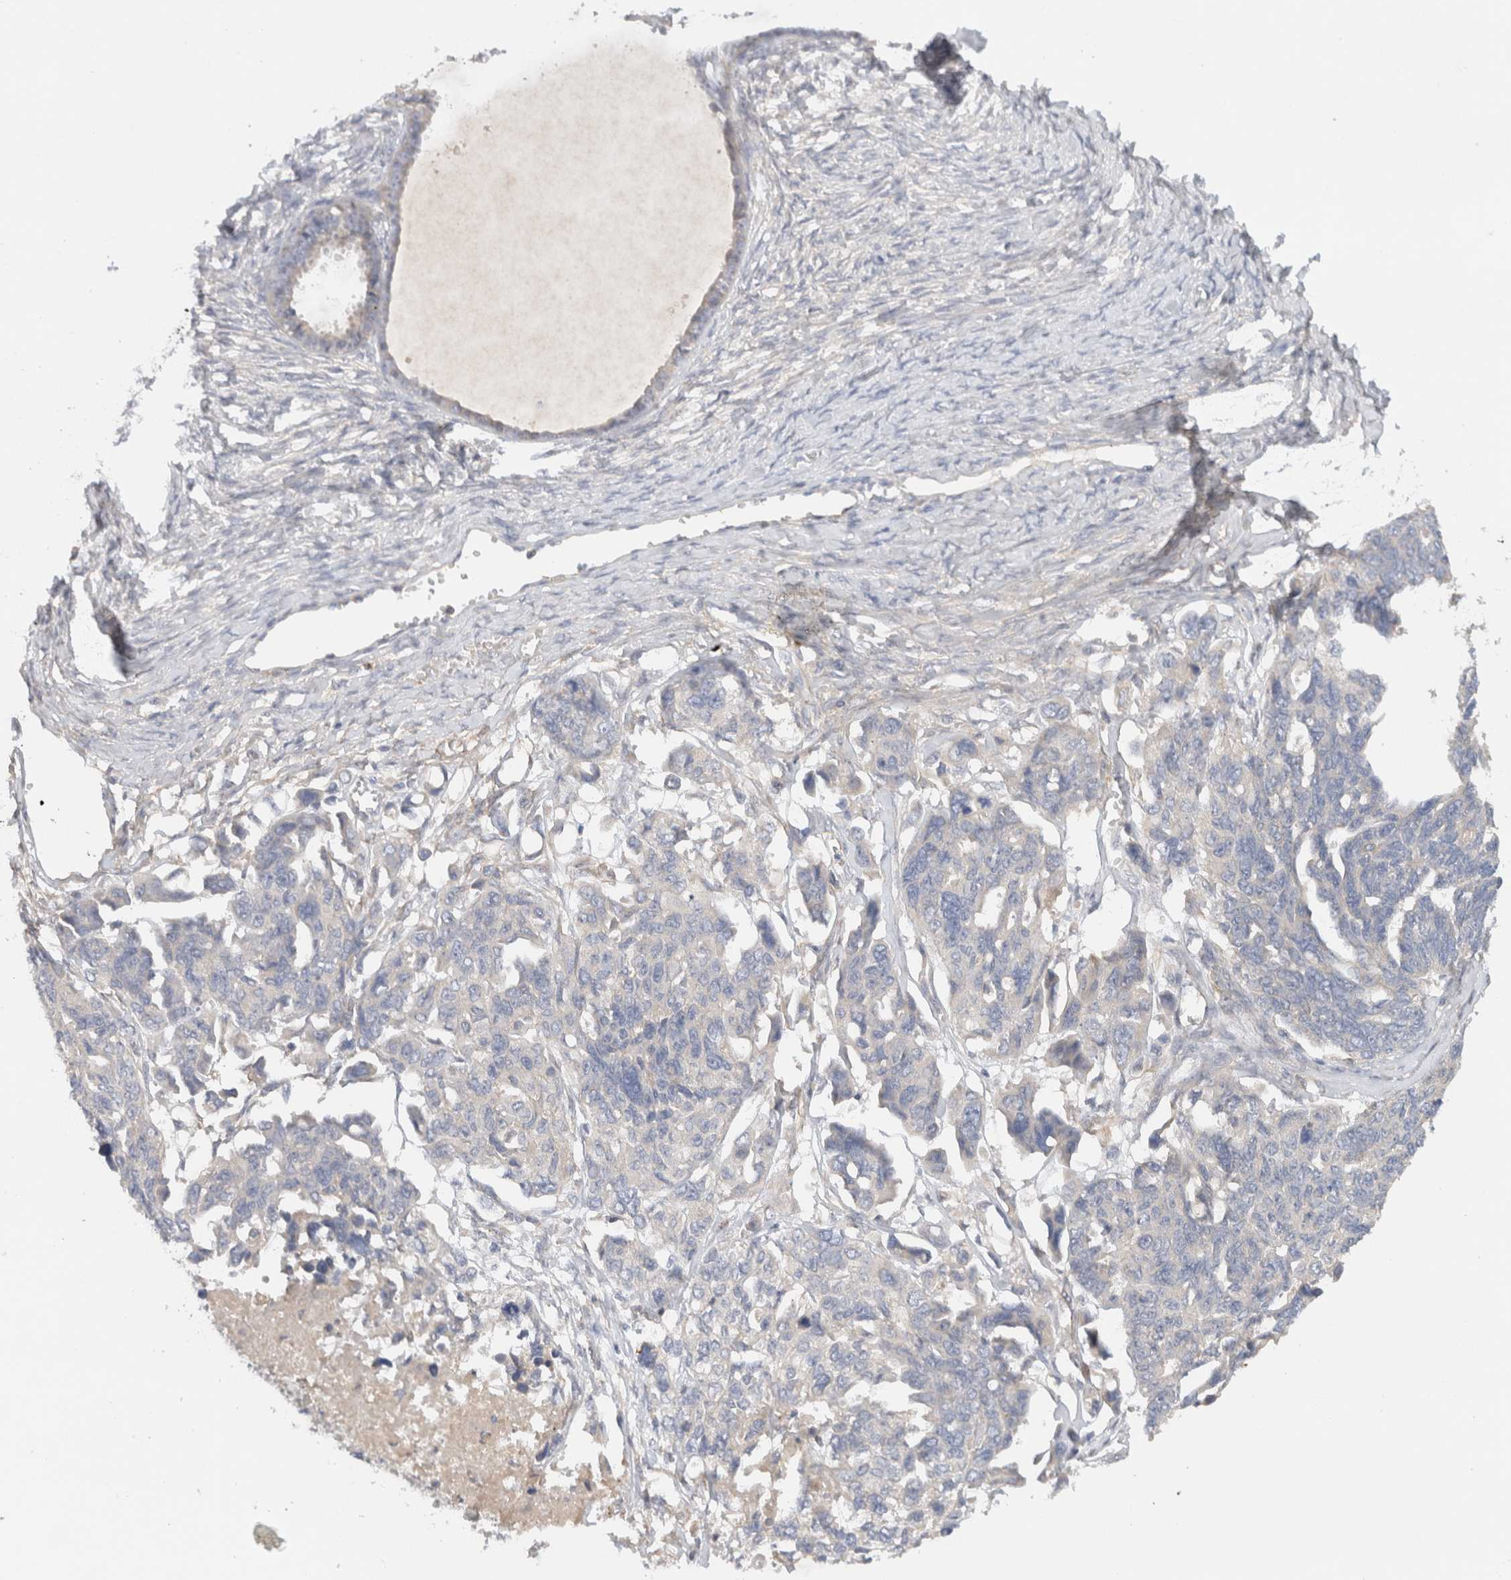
{"staining": {"intensity": "negative", "quantity": "none", "location": "none"}, "tissue": "ovarian cancer", "cell_type": "Tumor cells", "image_type": "cancer", "snomed": [{"axis": "morphology", "description": "Cystadenocarcinoma, serous, NOS"}, {"axis": "topography", "description": "Ovary"}], "caption": "Serous cystadenocarcinoma (ovarian) stained for a protein using immunohistochemistry (IHC) displays no positivity tumor cells.", "gene": "SGK3", "patient": {"sex": "female", "age": 79}}